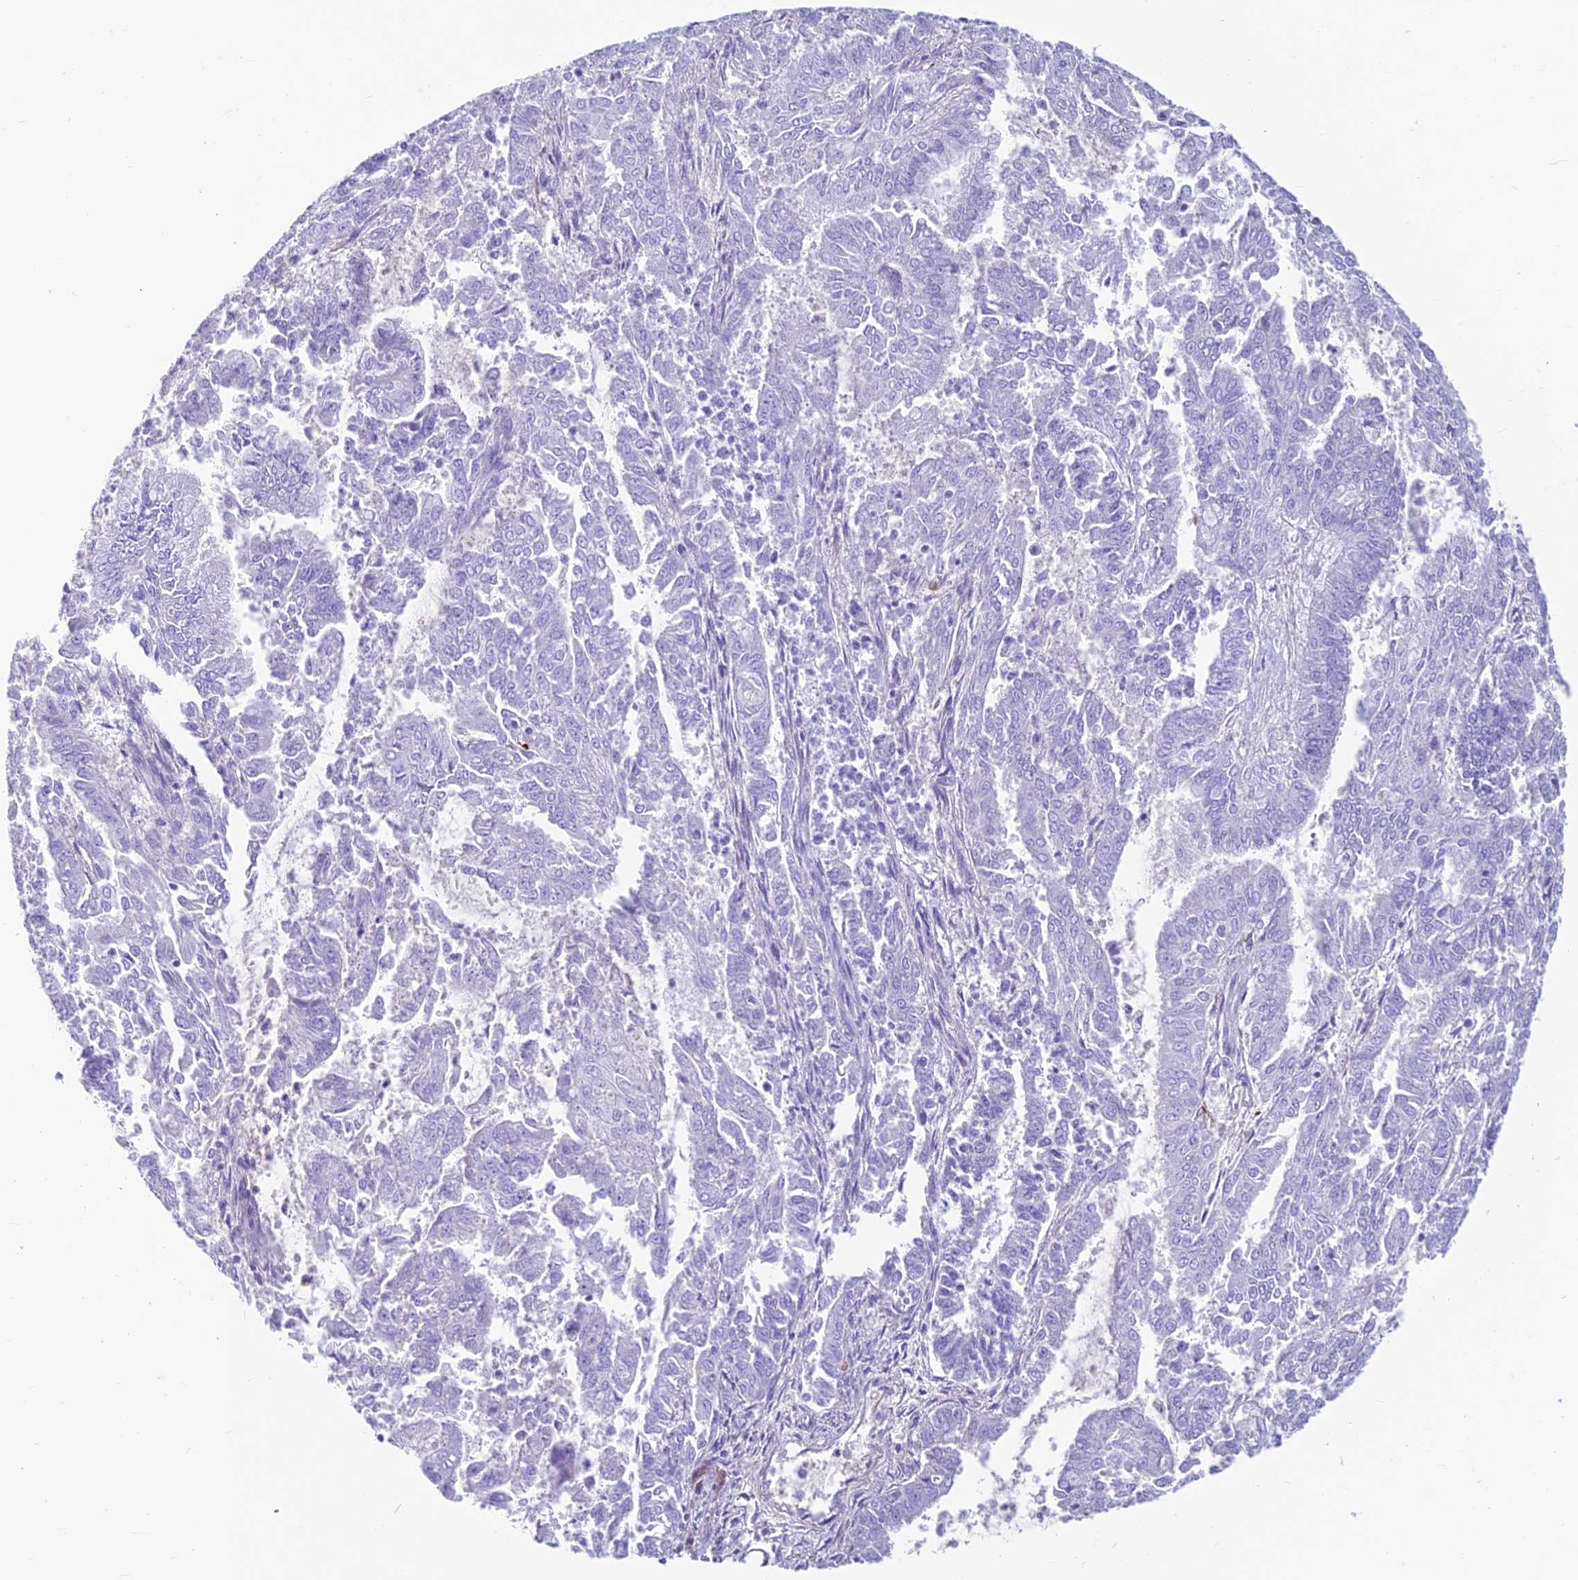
{"staining": {"intensity": "negative", "quantity": "none", "location": "none"}, "tissue": "endometrial cancer", "cell_type": "Tumor cells", "image_type": "cancer", "snomed": [{"axis": "morphology", "description": "Adenocarcinoma, NOS"}, {"axis": "topography", "description": "Endometrium"}], "caption": "High magnification brightfield microscopy of endometrial cancer (adenocarcinoma) stained with DAB (brown) and counterstained with hematoxylin (blue): tumor cells show no significant expression.", "gene": "GNG11", "patient": {"sex": "female", "age": 73}}